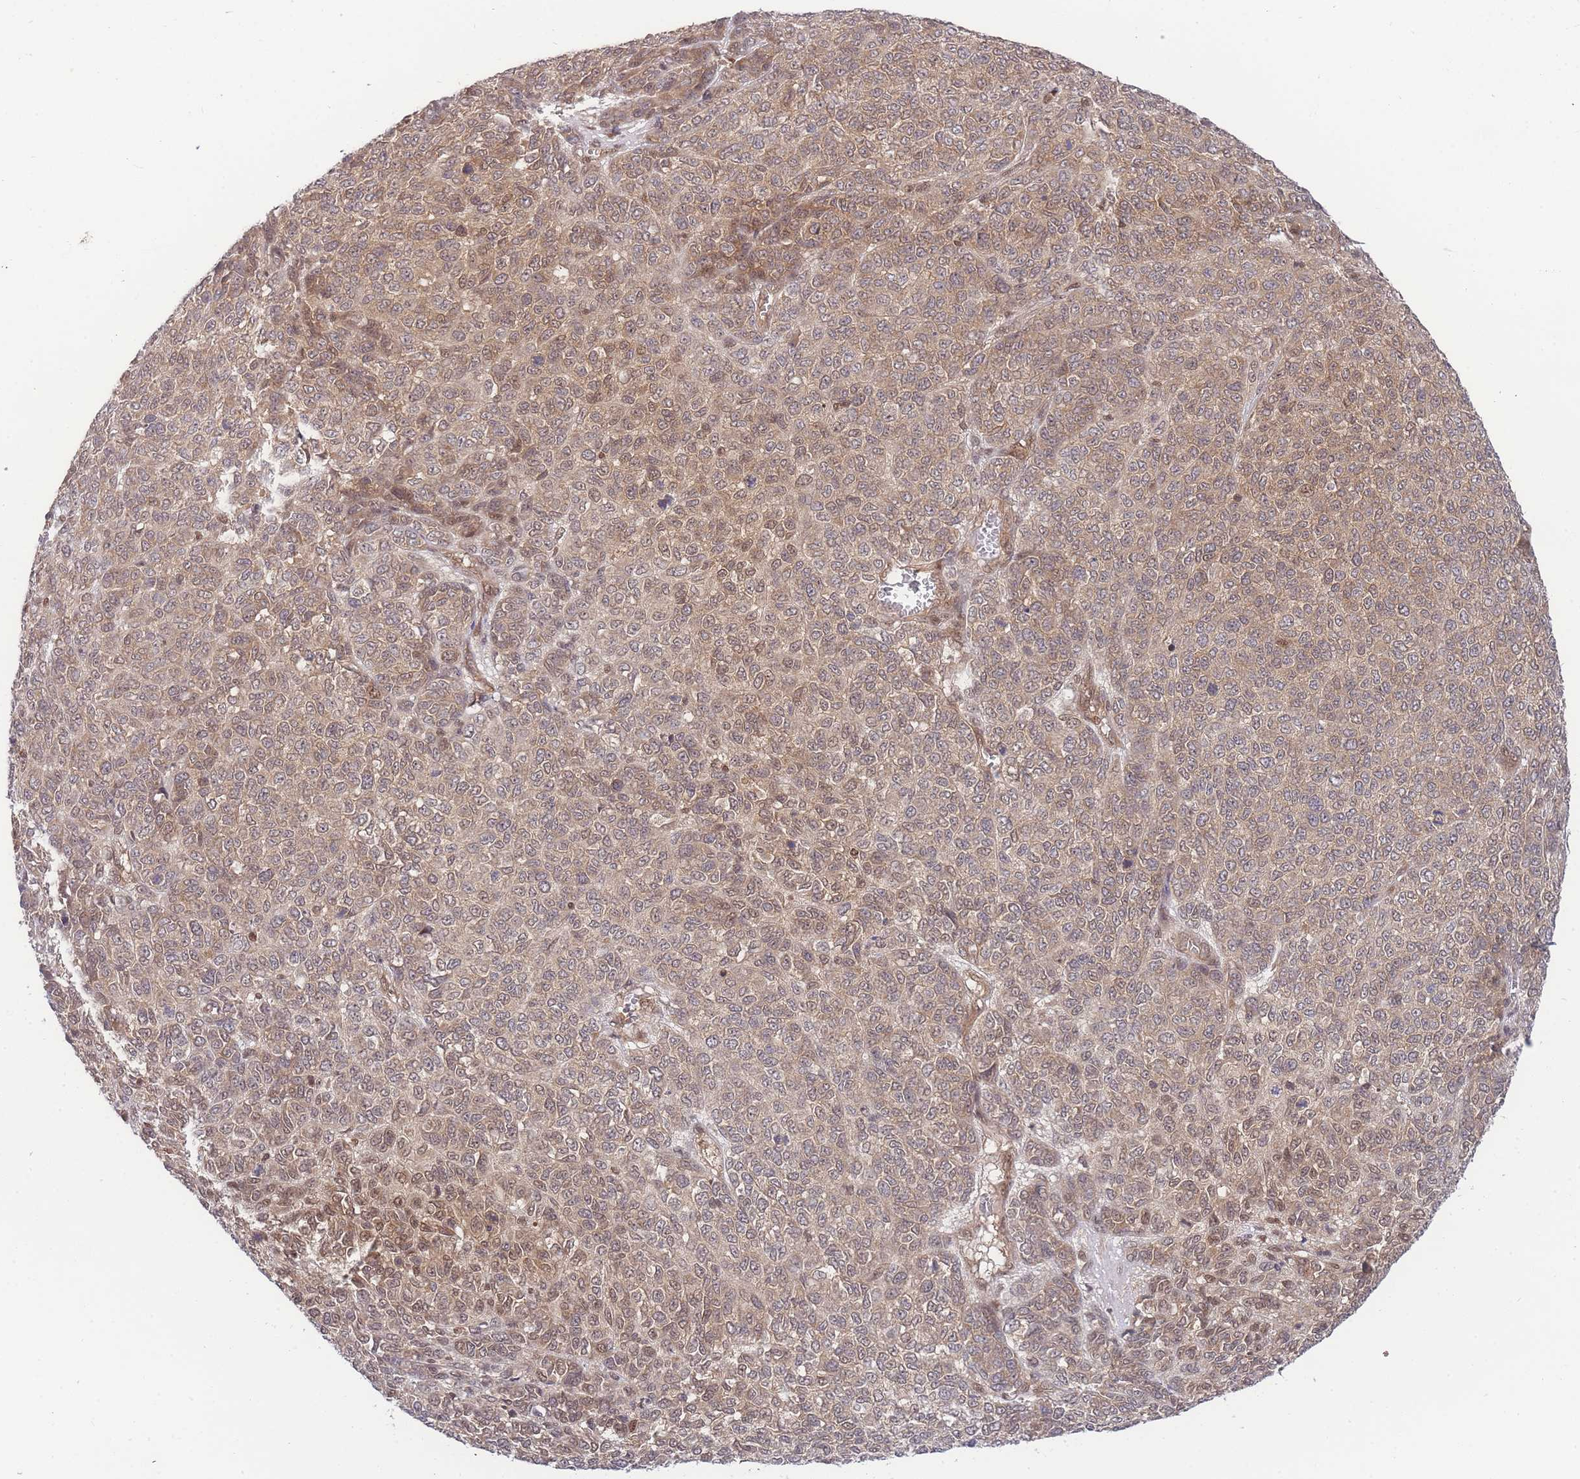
{"staining": {"intensity": "moderate", "quantity": ">75%", "location": "cytoplasmic/membranous,nuclear"}, "tissue": "melanoma", "cell_type": "Tumor cells", "image_type": "cancer", "snomed": [{"axis": "morphology", "description": "Malignant melanoma, NOS"}, {"axis": "topography", "description": "Skin"}], "caption": "Immunohistochemical staining of human melanoma exhibits medium levels of moderate cytoplasmic/membranous and nuclear positivity in approximately >75% of tumor cells. The protein is shown in brown color, while the nuclei are stained blue.", "gene": "KIAA1191", "patient": {"sex": "male", "age": 49}}